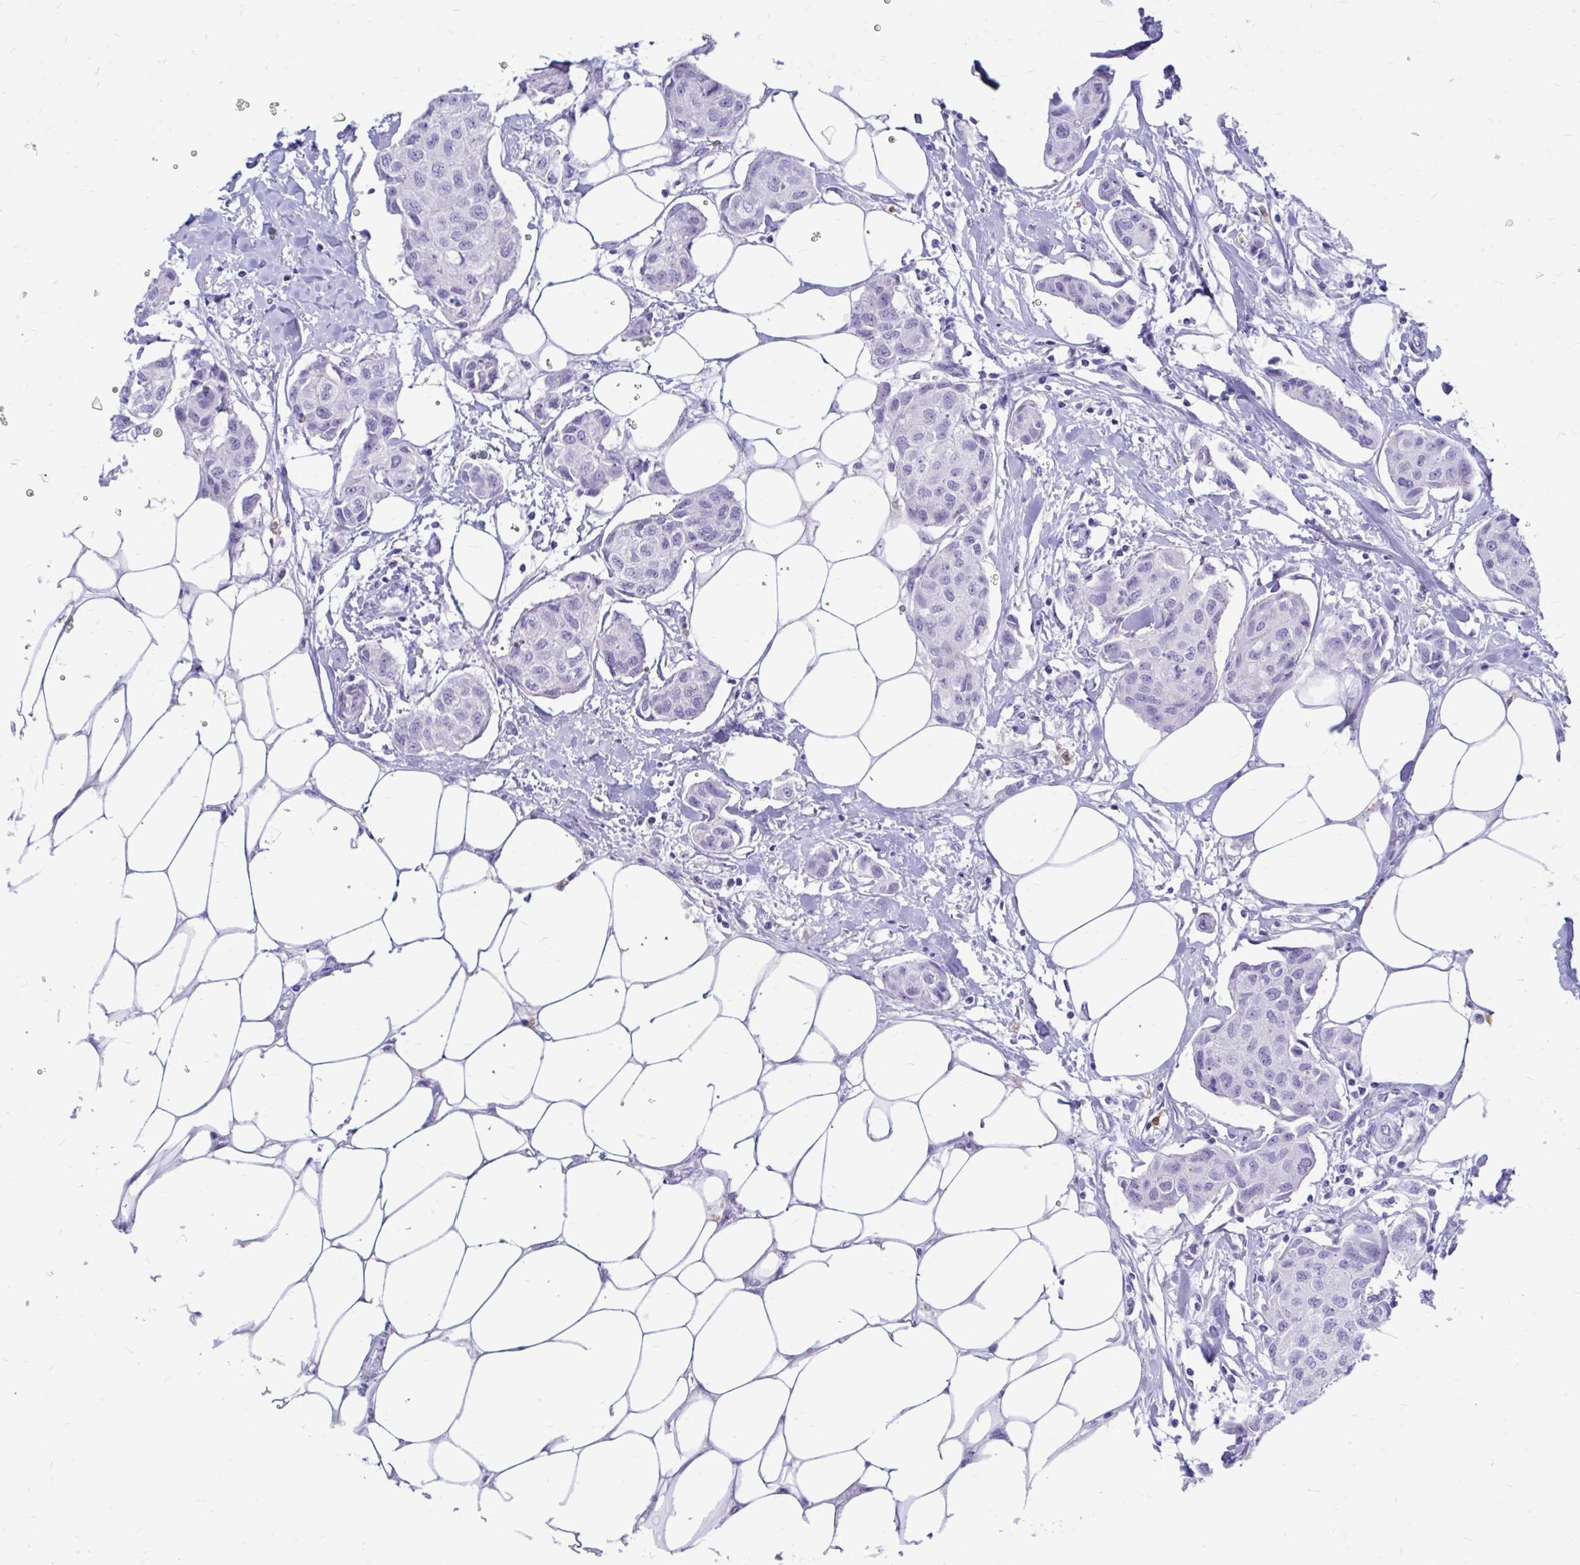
{"staining": {"intensity": "negative", "quantity": "none", "location": "none"}, "tissue": "breast cancer", "cell_type": "Tumor cells", "image_type": "cancer", "snomed": [{"axis": "morphology", "description": "Duct carcinoma"}, {"axis": "topography", "description": "Breast"}, {"axis": "topography", "description": "Lymph node"}], "caption": "DAB immunohistochemical staining of breast cancer shows no significant expression in tumor cells. Nuclei are stained in blue.", "gene": "IGSF5", "patient": {"sex": "female", "age": 80}}